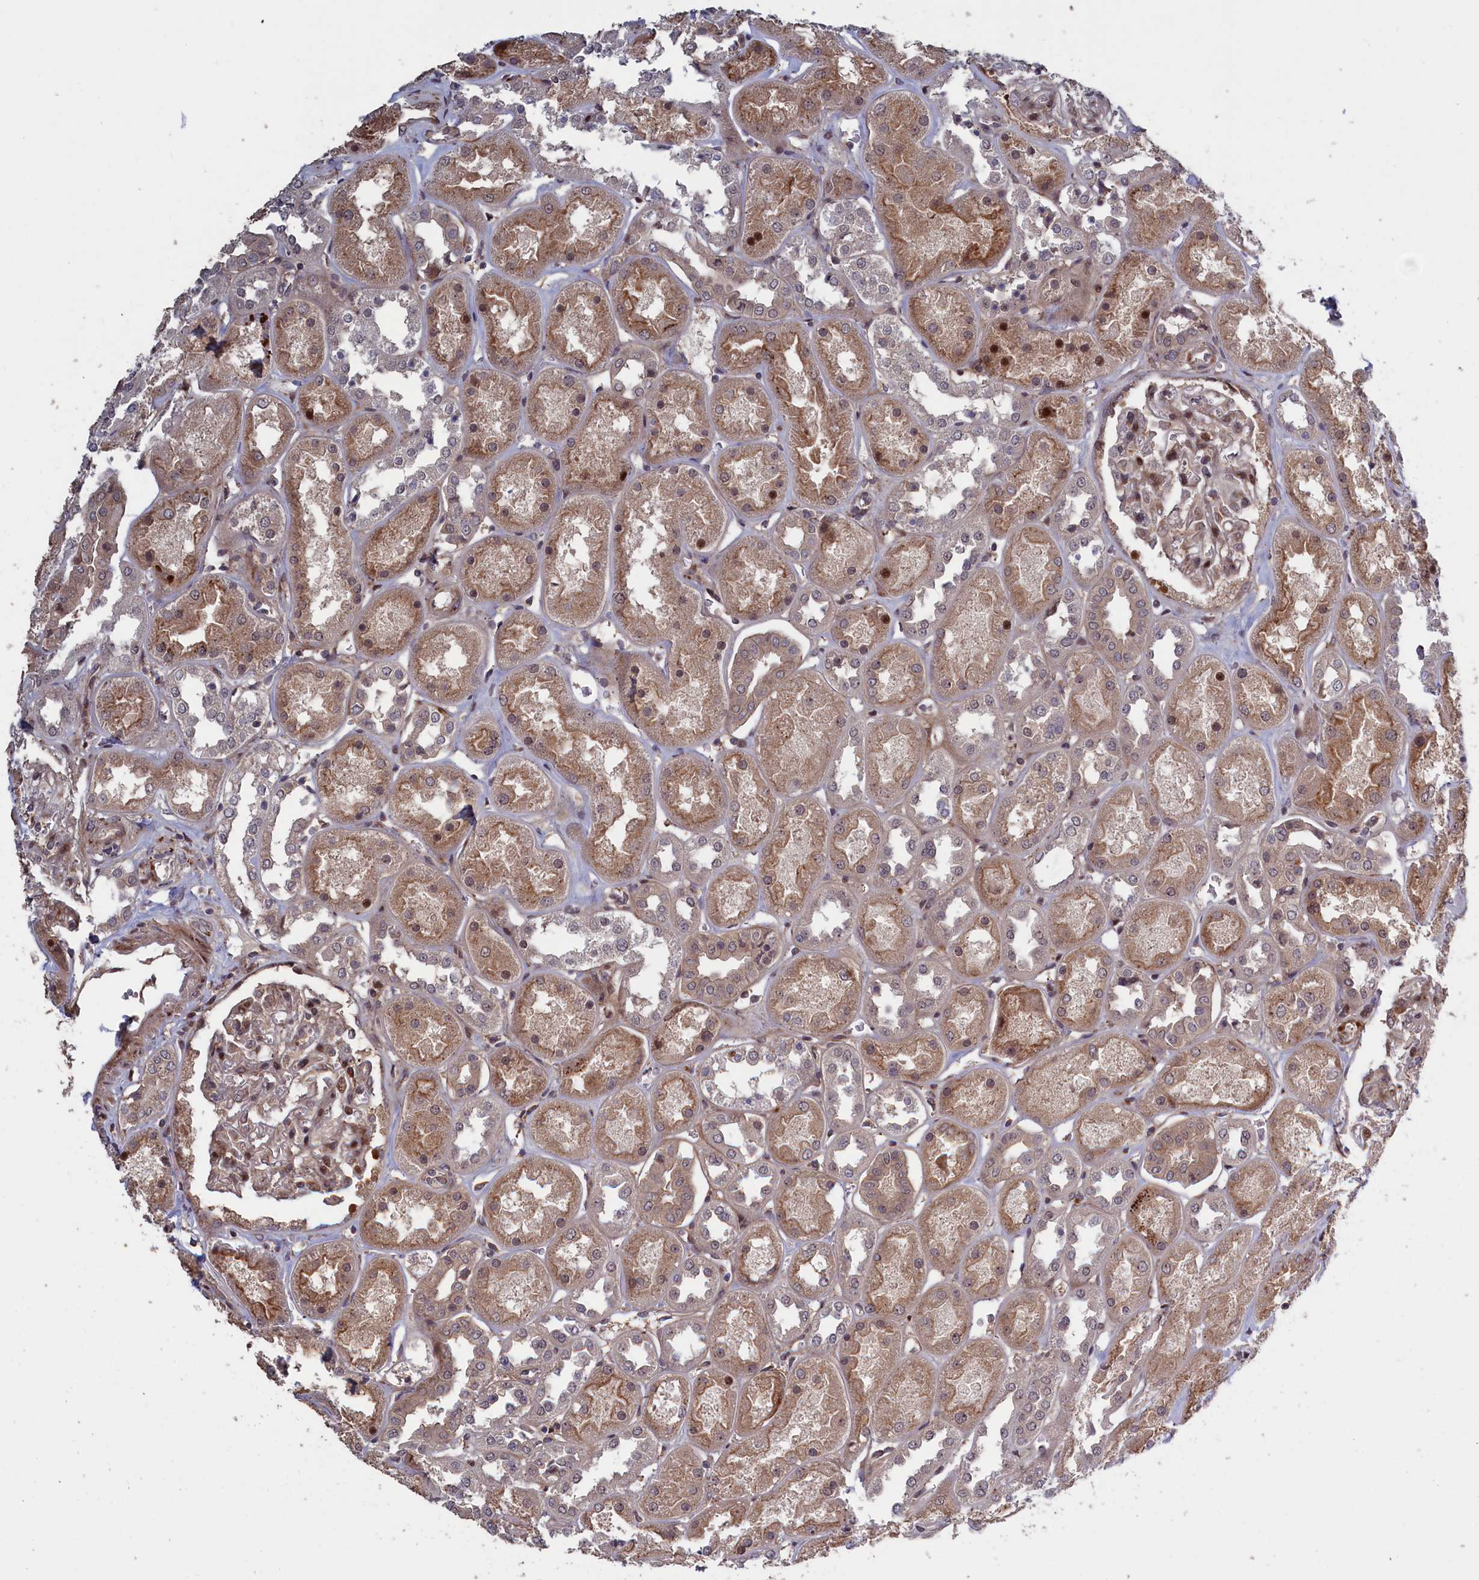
{"staining": {"intensity": "moderate", "quantity": "25%-75%", "location": "cytoplasmic/membranous,nuclear"}, "tissue": "kidney", "cell_type": "Cells in glomeruli", "image_type": "normal", "snomed": [{"axis": "morphology", "description": "Normal tissue, NOS"}, {"axis": "topography", "description": "Kidney"}], "caption": "Unremarkable kidney displays moderate cytoplasmic/membranous,nuclear positivity in about 25%-75% of cells in glomeruli.", "gene": "LSG1", "patient": {"sex": "male", "age": 70}}